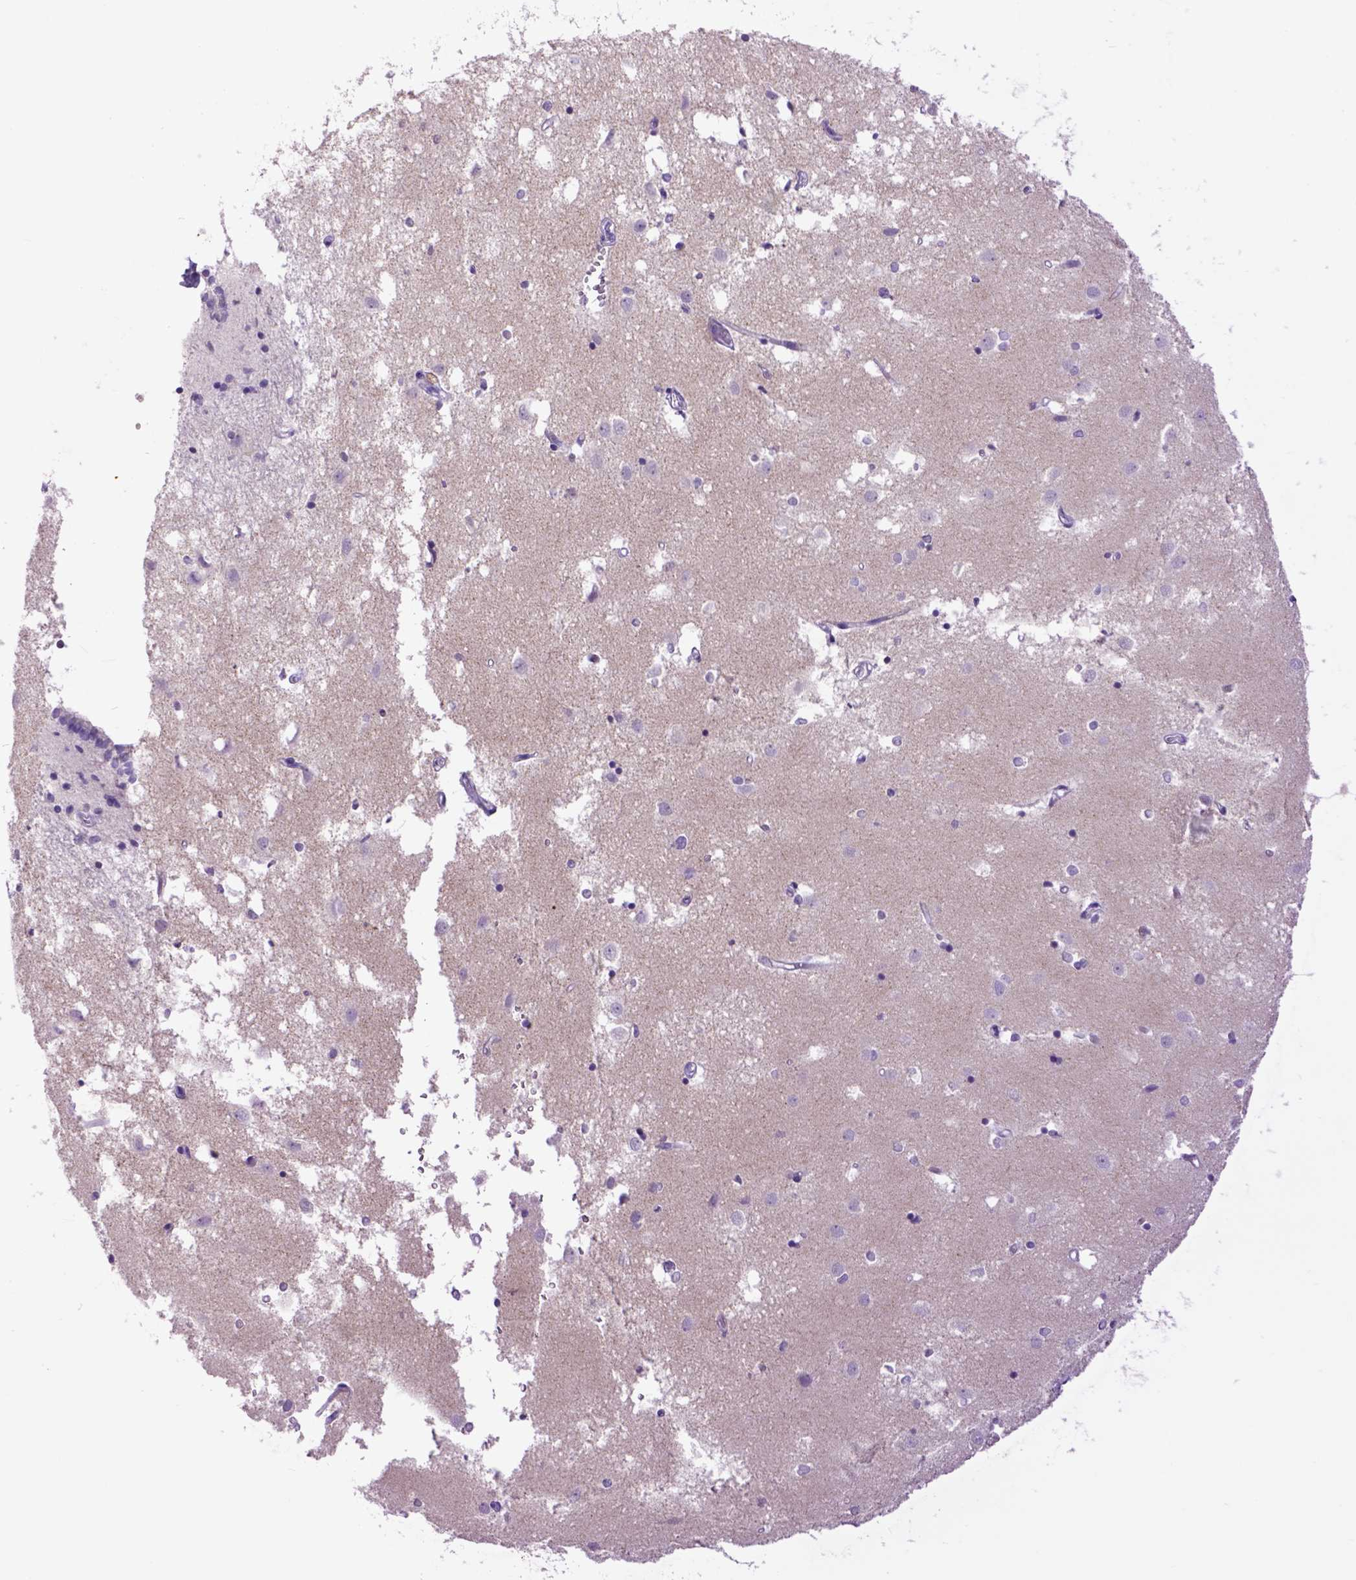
{"staining": {"intensity": "negative", "quantity": "none", "location": "none"}, "tissue": "caudate", "cell_type": "Glial cells", "image_type": "normal", "snomed": [{"axis": "morphology", "description": "Normal tissue, NOS"}, {"axis": "topography", "description": "Lateral ventricle wall"}], "caption": "Immunohistochemistry (IHC) histopathology image of benign caudate stained for a protein (brown), which reveals no staining in glial cells. The staining was performed using DAB to visualize the protein expression in brown, while the nuclei were stained in blue with hematoxylin (Magnification: 20x).", "gene": "RAB25", "patient": {"sex": "male", "age": 54}}